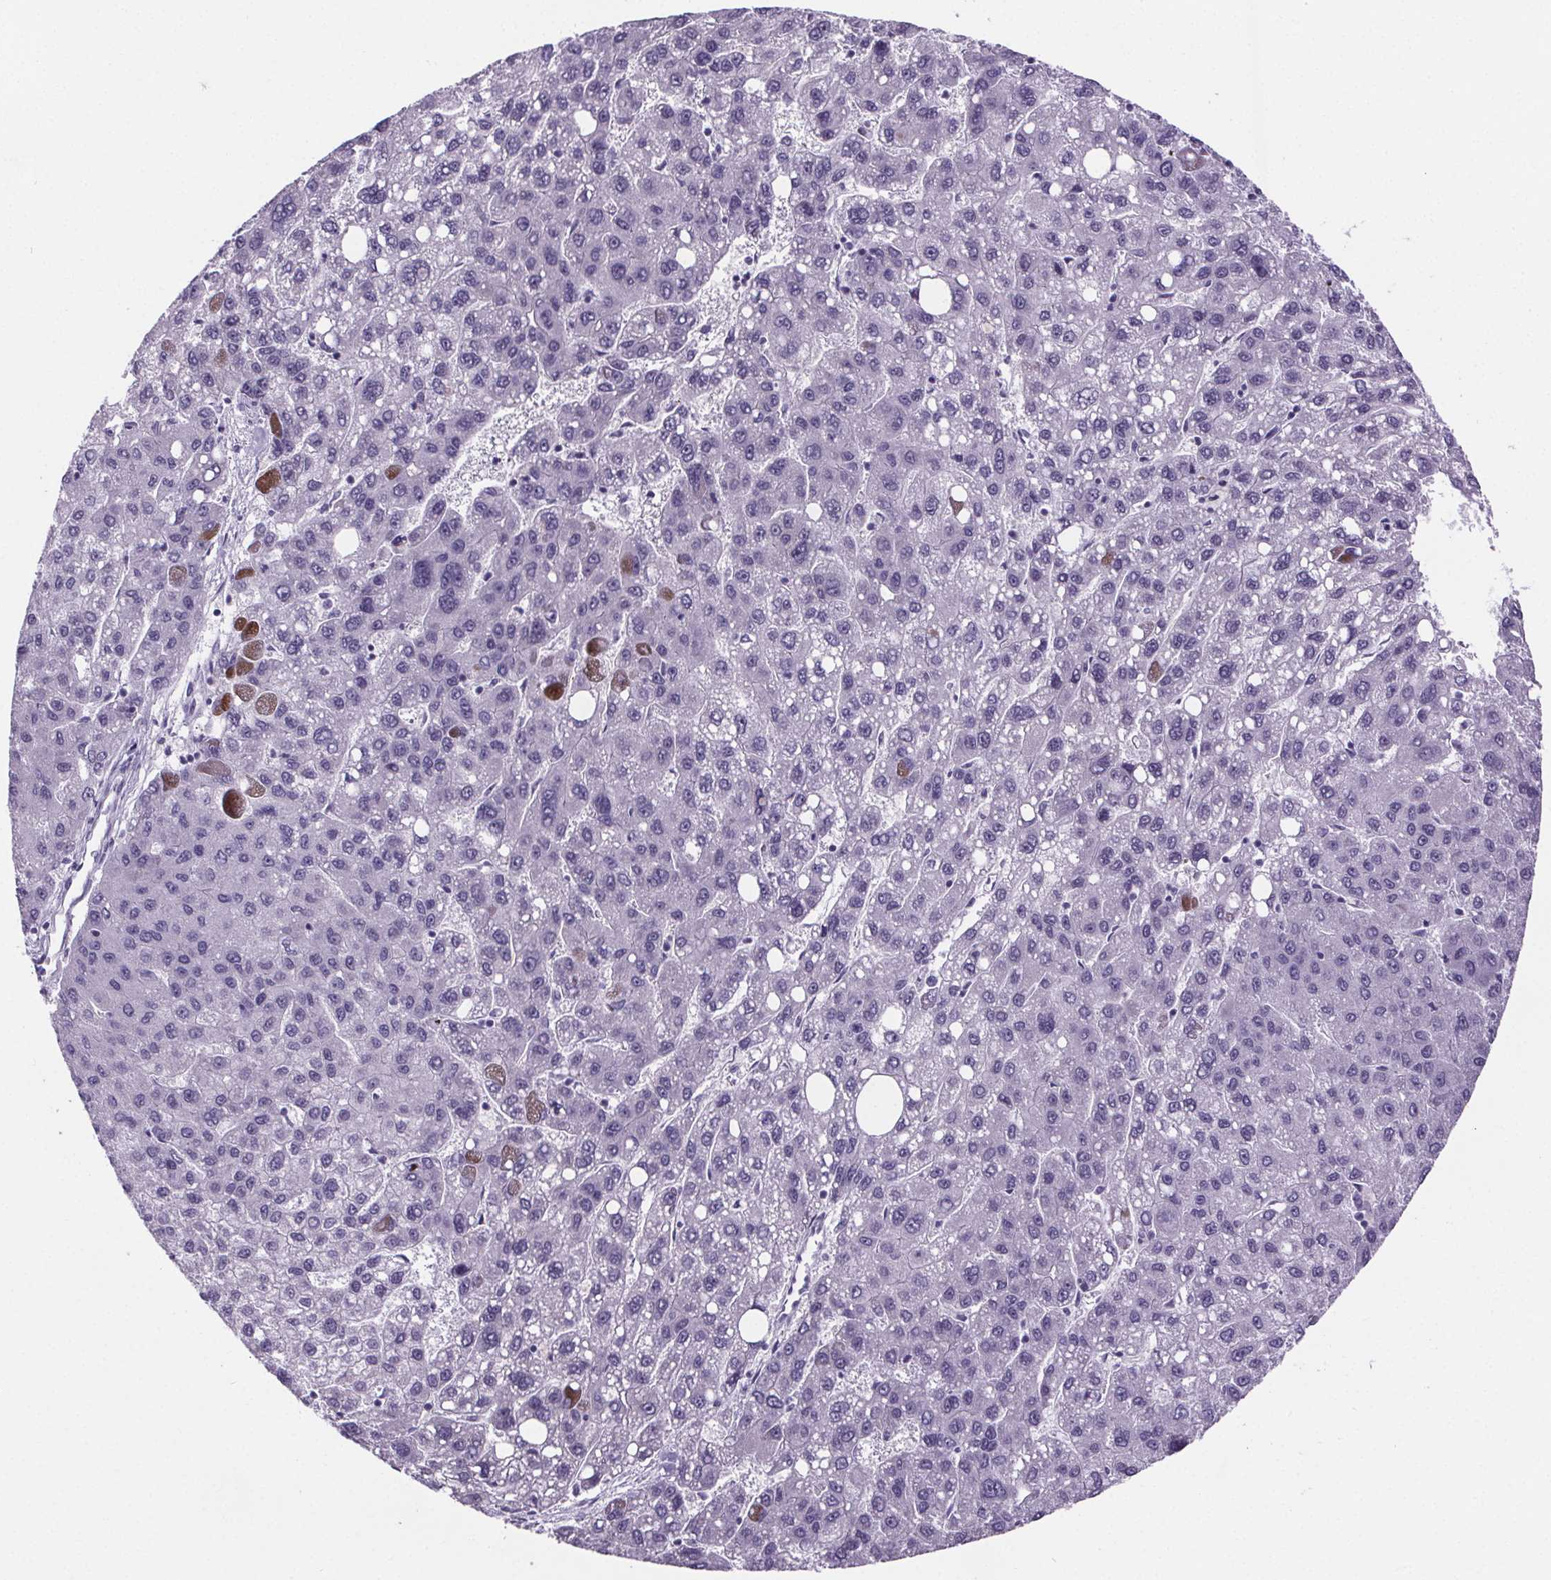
{"staining": {"intensity": "negative", "quantity": "none", "location": "none"}, "tissue": "liver cancer", "cell_type": "Tumor cells", "image_type": "cancer", "snomed": [{"axis": "morphology", "description": "Carcinoma, Hepatocellular, NOS"}, {"axis": "topography", "description": "Liver"}], "caption": "The immunohistochemistry (IHC) image has no significant positivity in tumor cells of liver hepatocellular carcinoma tissue.", "gene": "CUBN", "patient": {"sex": "female", "age": 82}}